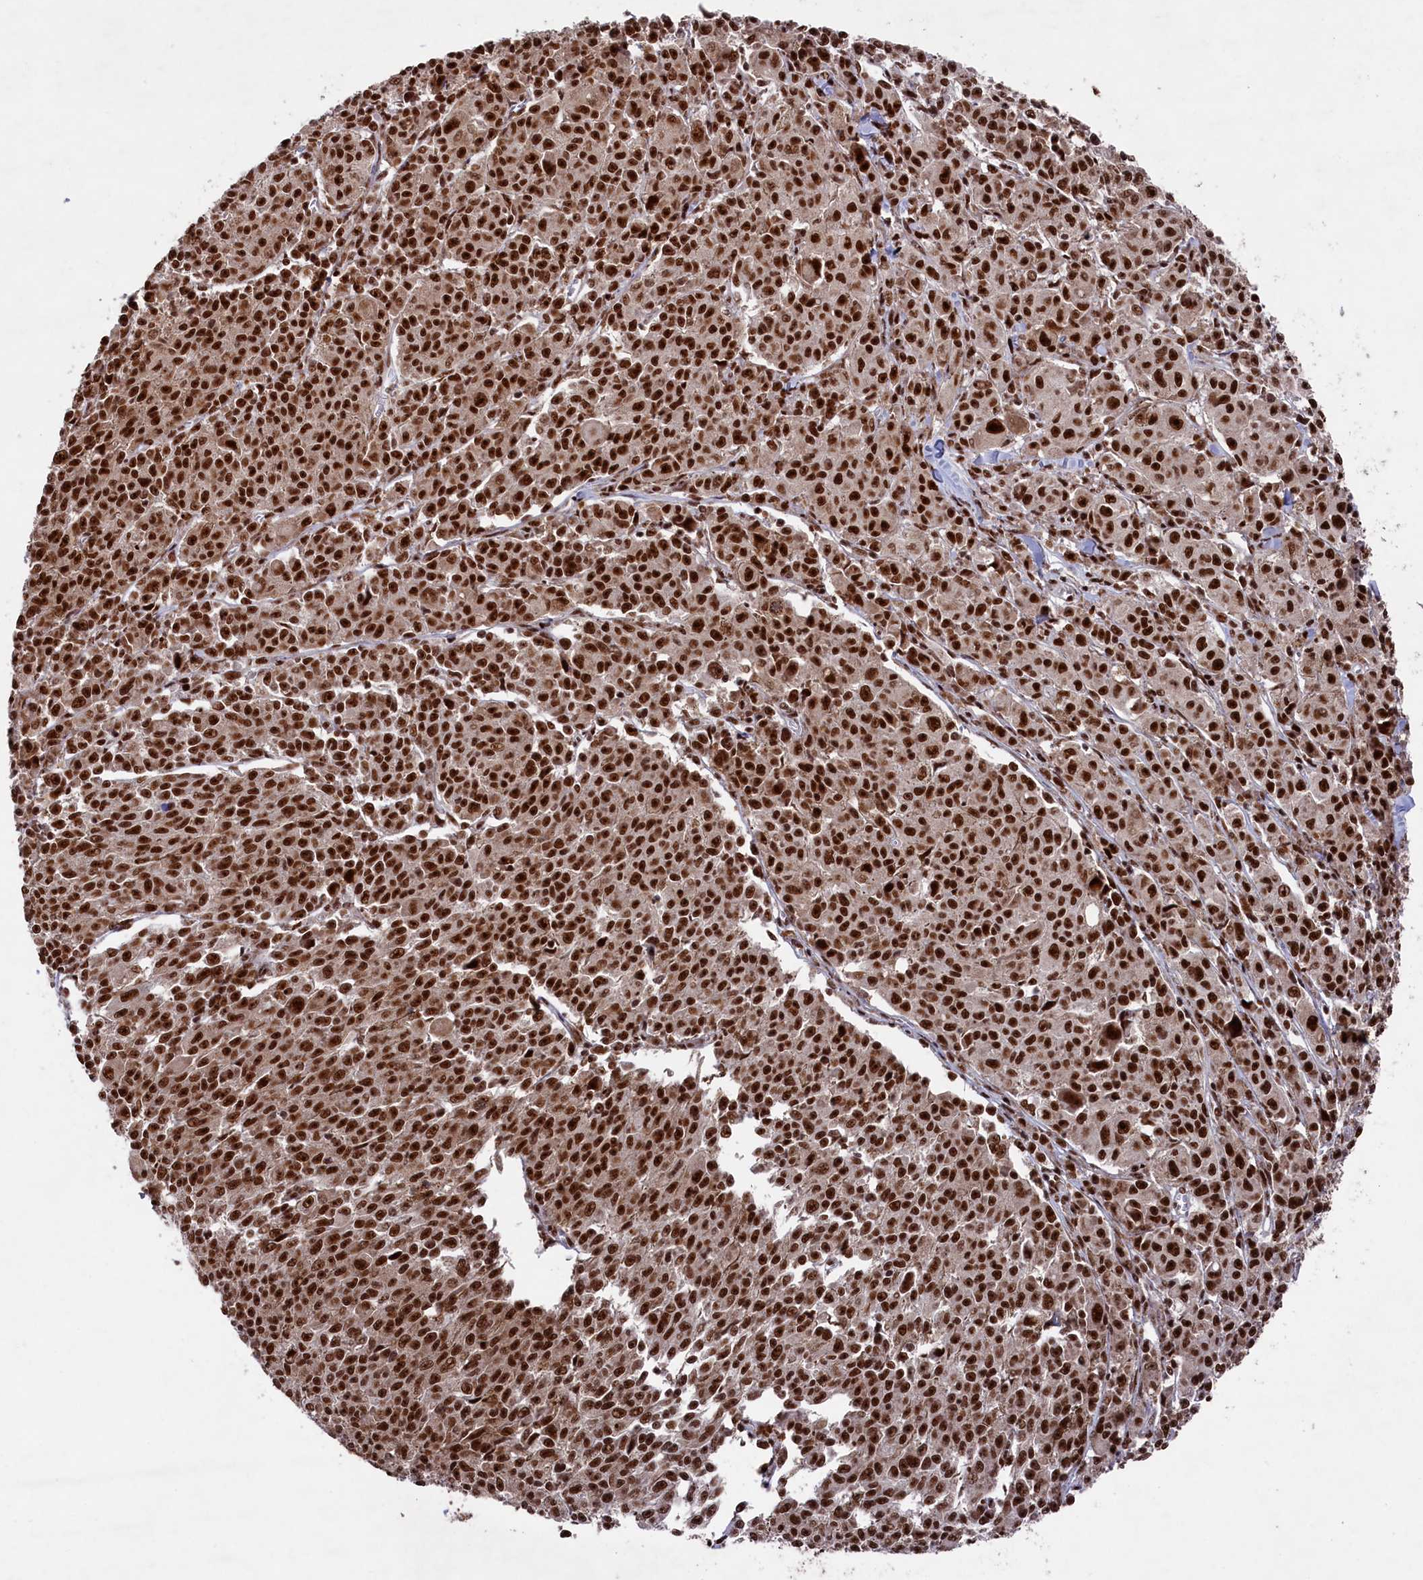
{"staining": {"intensity": "strong", "quantity": ">75%", "location": "nuclear"}, "tissue": "melanoma", "cell_type": "Tumor cells", "image_type": "cancer", "snomed": [{"axis": "morphology", "description": "Malignant melanoma, NOS"}, {"axis": "topography", "description": "Skin"}], "caption": "Melanoma stained with immunohistochemistry exhibits strong nuclear positivity in about >75% of tumor cells. The staining was performed using DAB (3,3'-diaminobenzidine) to visualize the protein expression in brown, while the nuclei were stained in blue with hematoxylin (Magnification: 20x).", "gene": "PRPF31", "patient": {"sex": "female", "age": 52}}